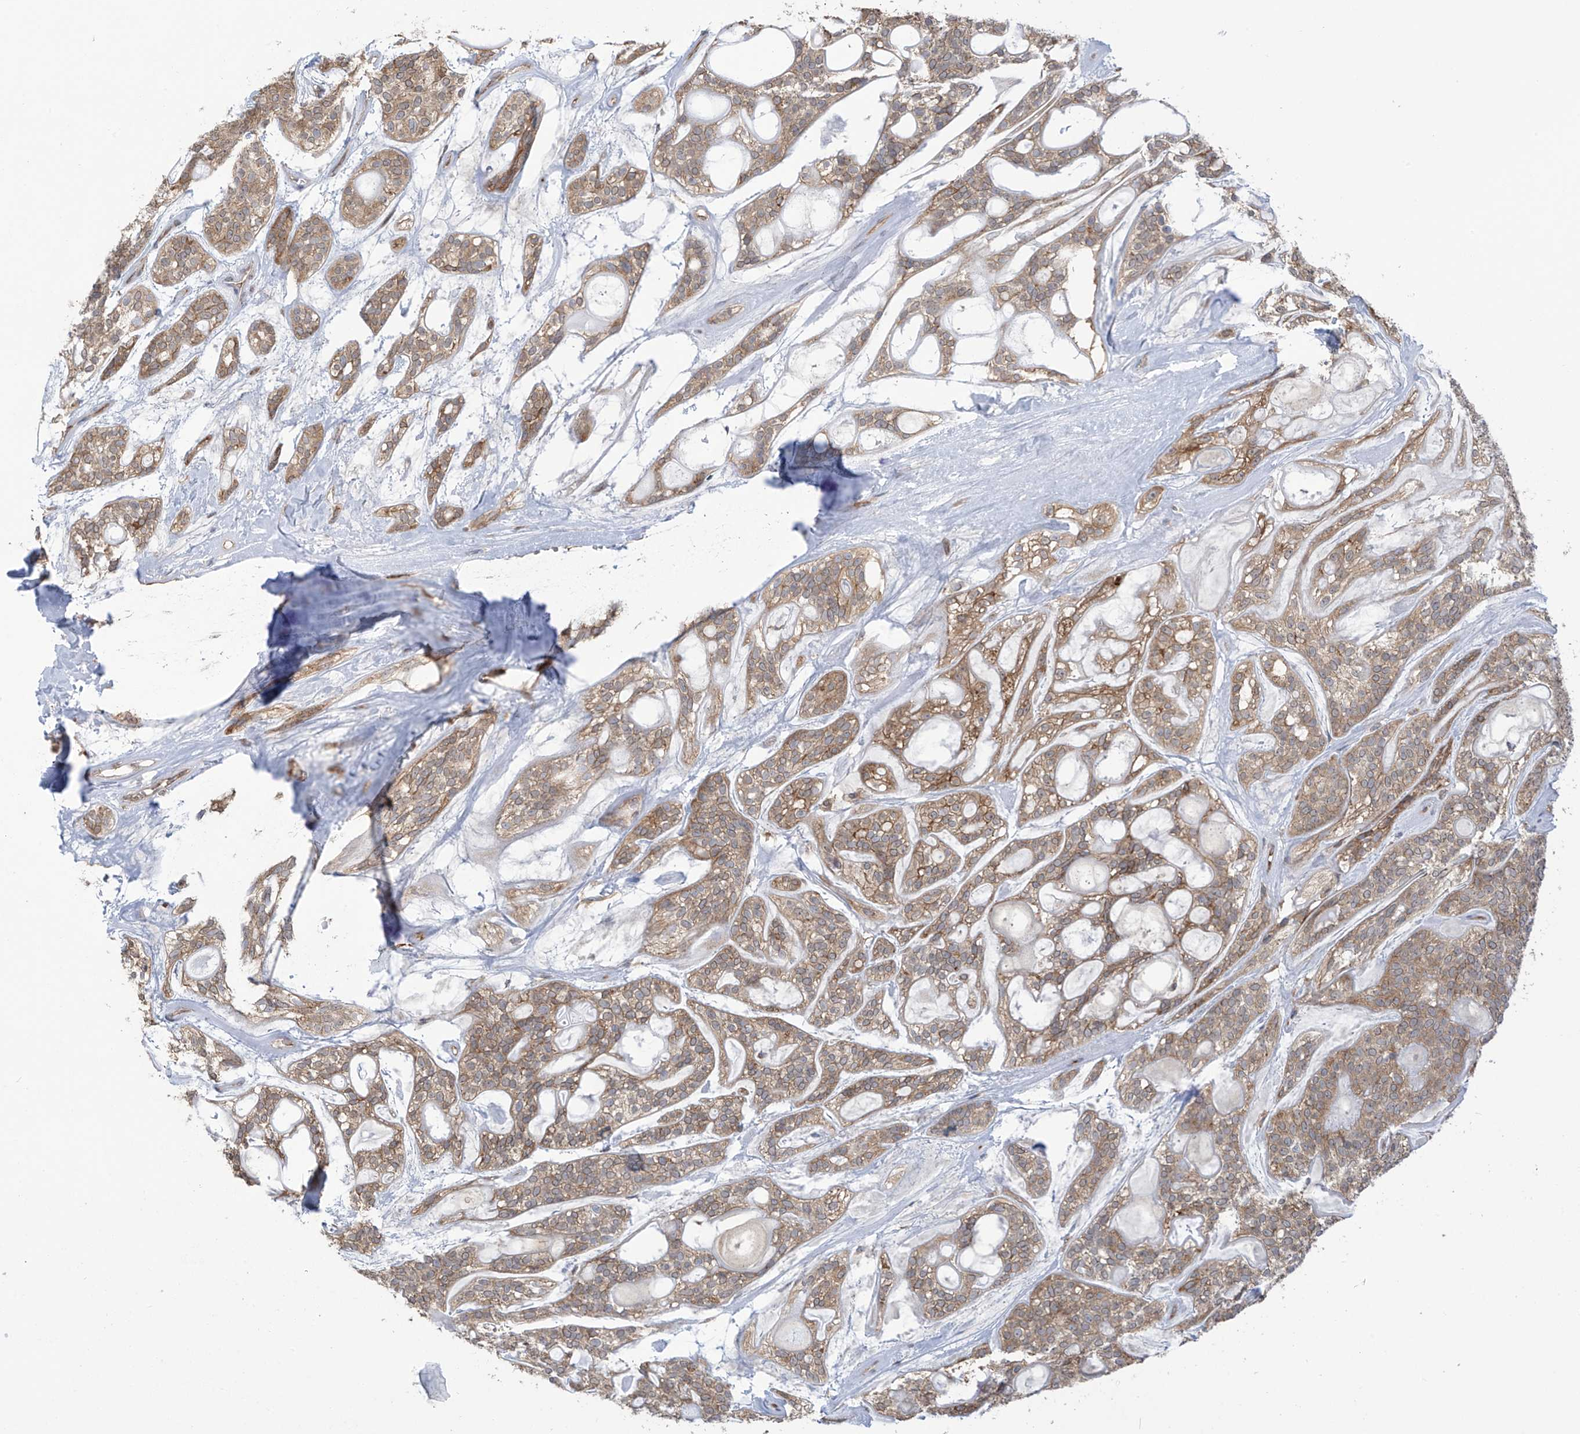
{"staining": {"intensity": "moderate", "quantity": "25%-75%", "location": "cytoplasmic/membranous"}, "tissue": "head and neck cancer", "cell_type": "Tumor cells", "image_type": "cancer", "snomed": [{"axis": "morphology", "description": "Adenocarcinoma, NOS"}, {"axis": "topography", "description": "Head-Neck"}], "caption": "Immunohistochemistry histopathology image of head and neck cancer (adenocarcinoma) stained for a protein (brown), which exhibits medium levels of moderate cytoplasmic/membranous staining in about 25%-75% of tumor cells.", "gene": "KIAA1522", "patient": {"sex": "male", "age": 66}}